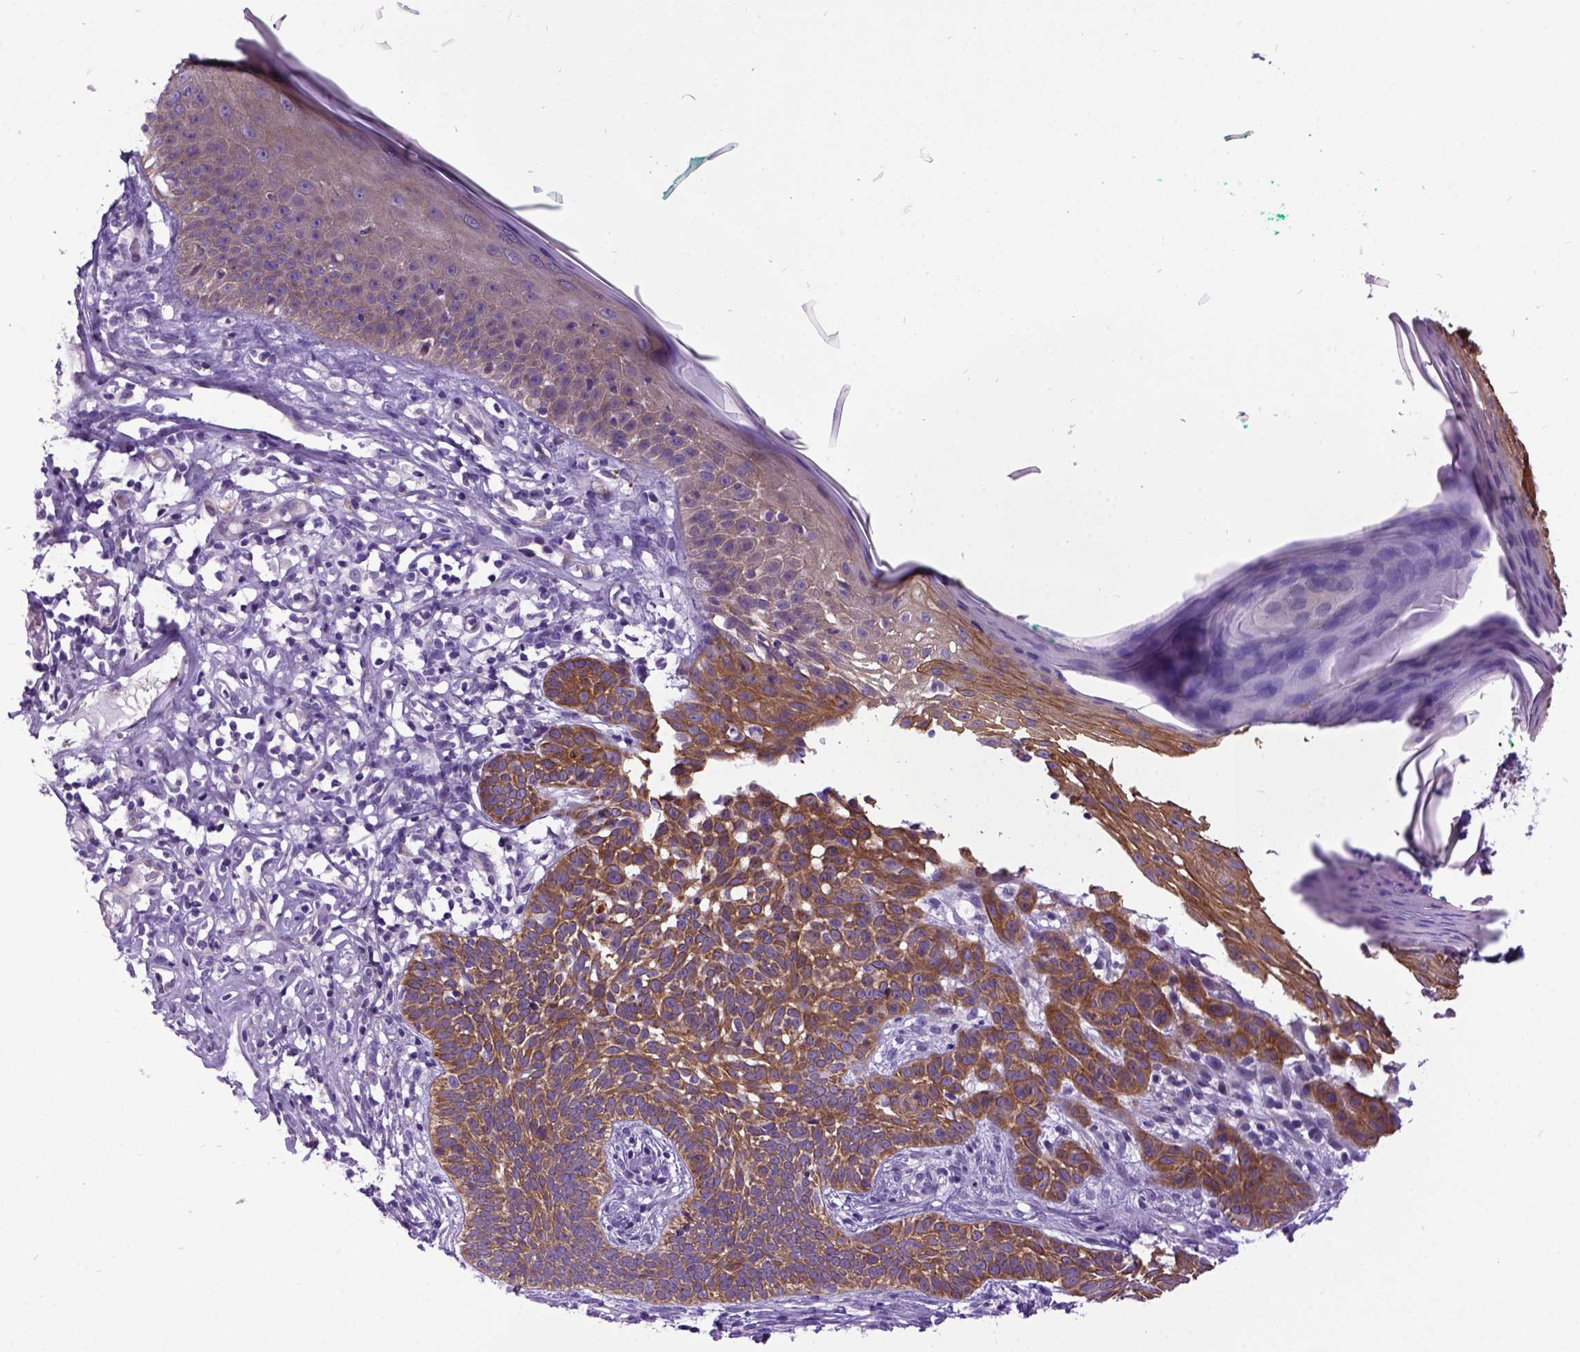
{"staining": {"intensity": "moderate", "quantity": ">75%", "location": "cytoplasmic/membranous"}, "tissue": "skin cancer", "cell_type": "Tumor cells", "image_type": "cancer", "snomed": [{"axis": "morphology", "description": "Basal cell carcinoma"}, {"axis": "topography", "description": "Skin"}], "caption": "This micrograph shows IHC staining of skin cancer (basal cell carcinoma), with medium moderate cytoplasmic/membranous staining in about >75% of tumor cells.", "gene": "NEK5", "patient": {"sex": "male", "age": 85}}